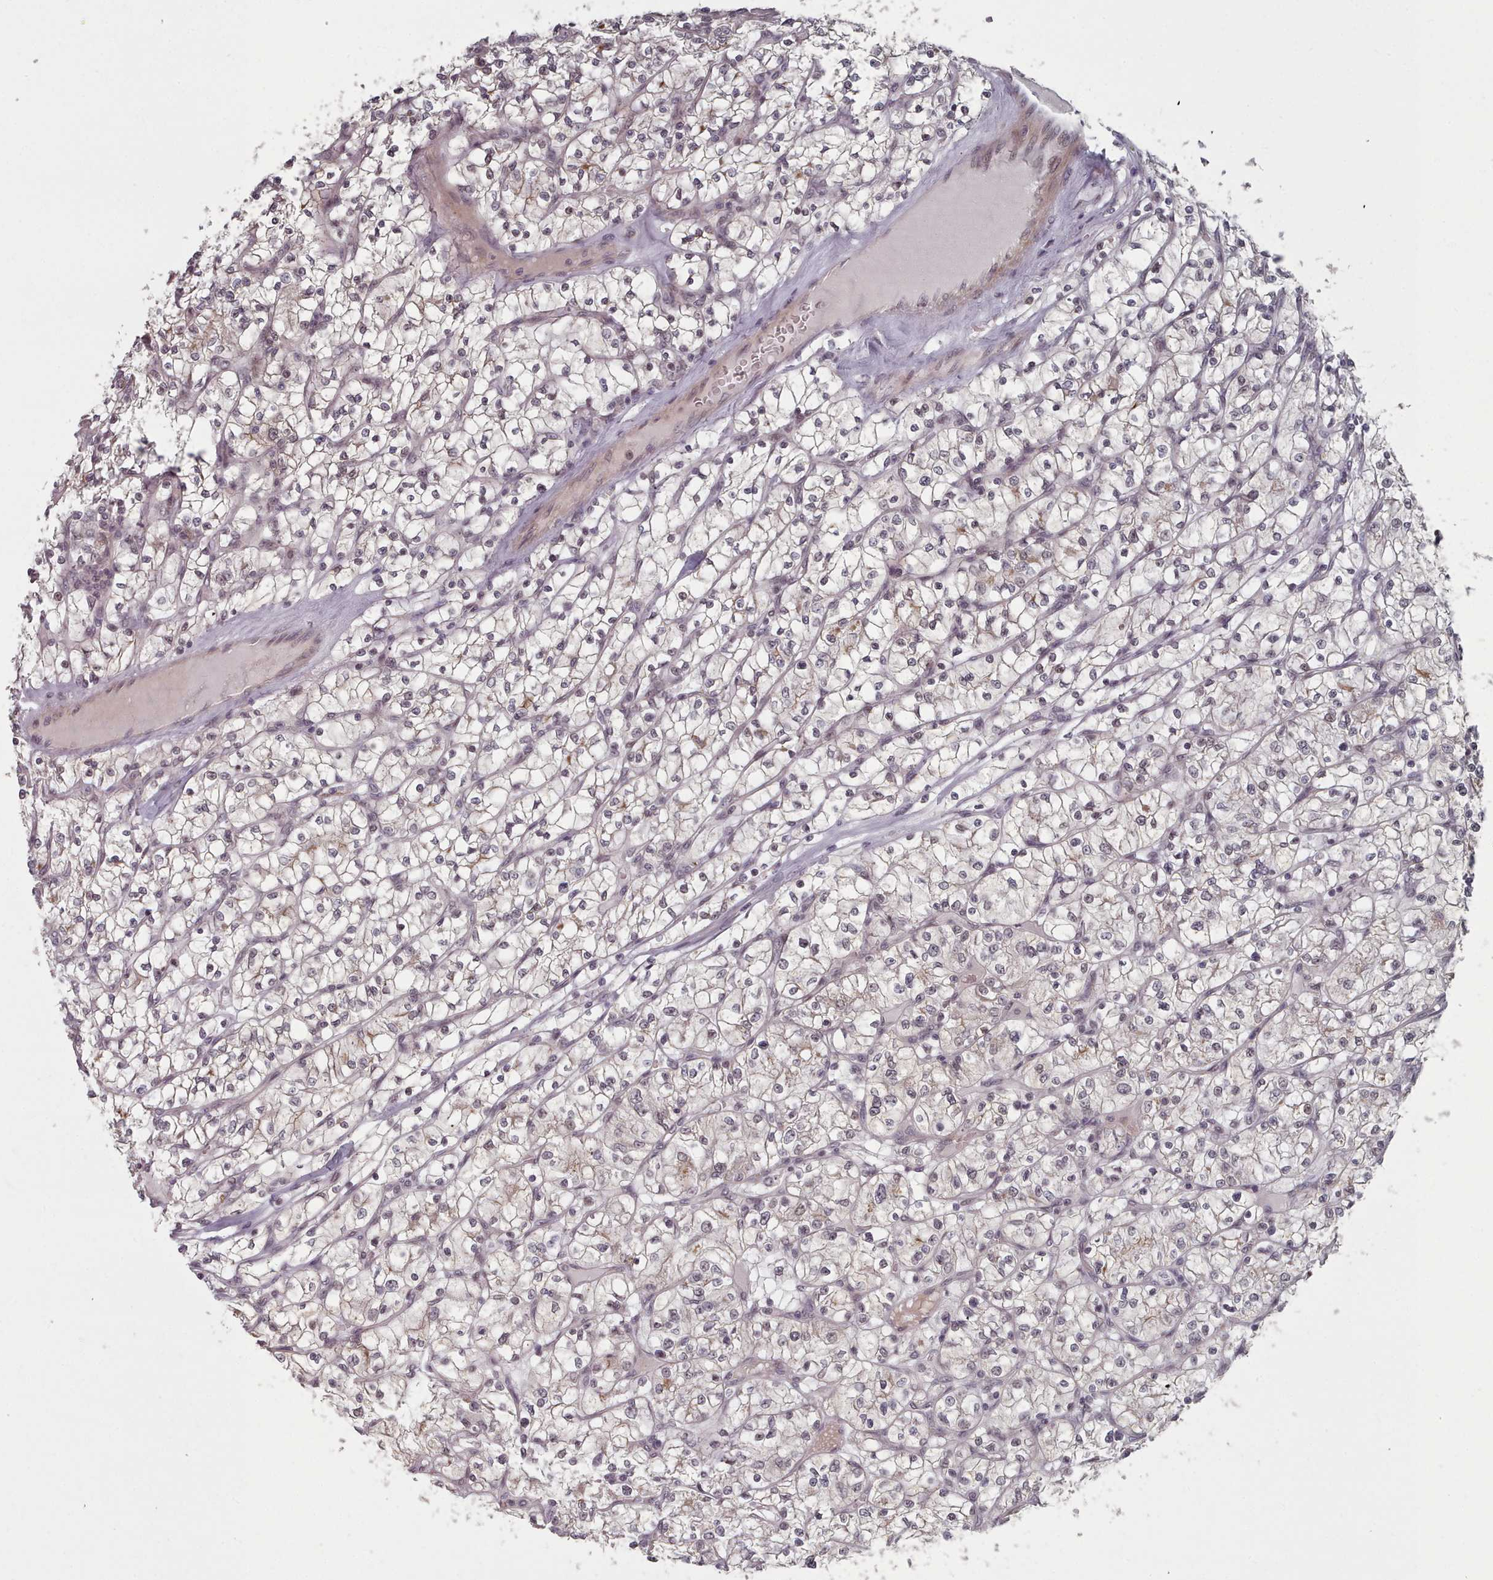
{"staining": {"intensity": "negative", "quantity": "none", "location": "none"}, "tissue": "renal cancer", "cell_type": "Tumor cells", "image_type": "cancer", "snomed": [{"axis": "morphology", "description": "Adenocarcinoma, NOS"}, {"axis": "topography", "description": "Kidney"}], "caption": "Protein analysis of renal cancer (adenocarcinoma) shows no significant staining in tumor cells. (IHC, brightfield microscopy, high magnification).", "gene": "HYAL3", "patient": {"sex": "female", "age": 64}}